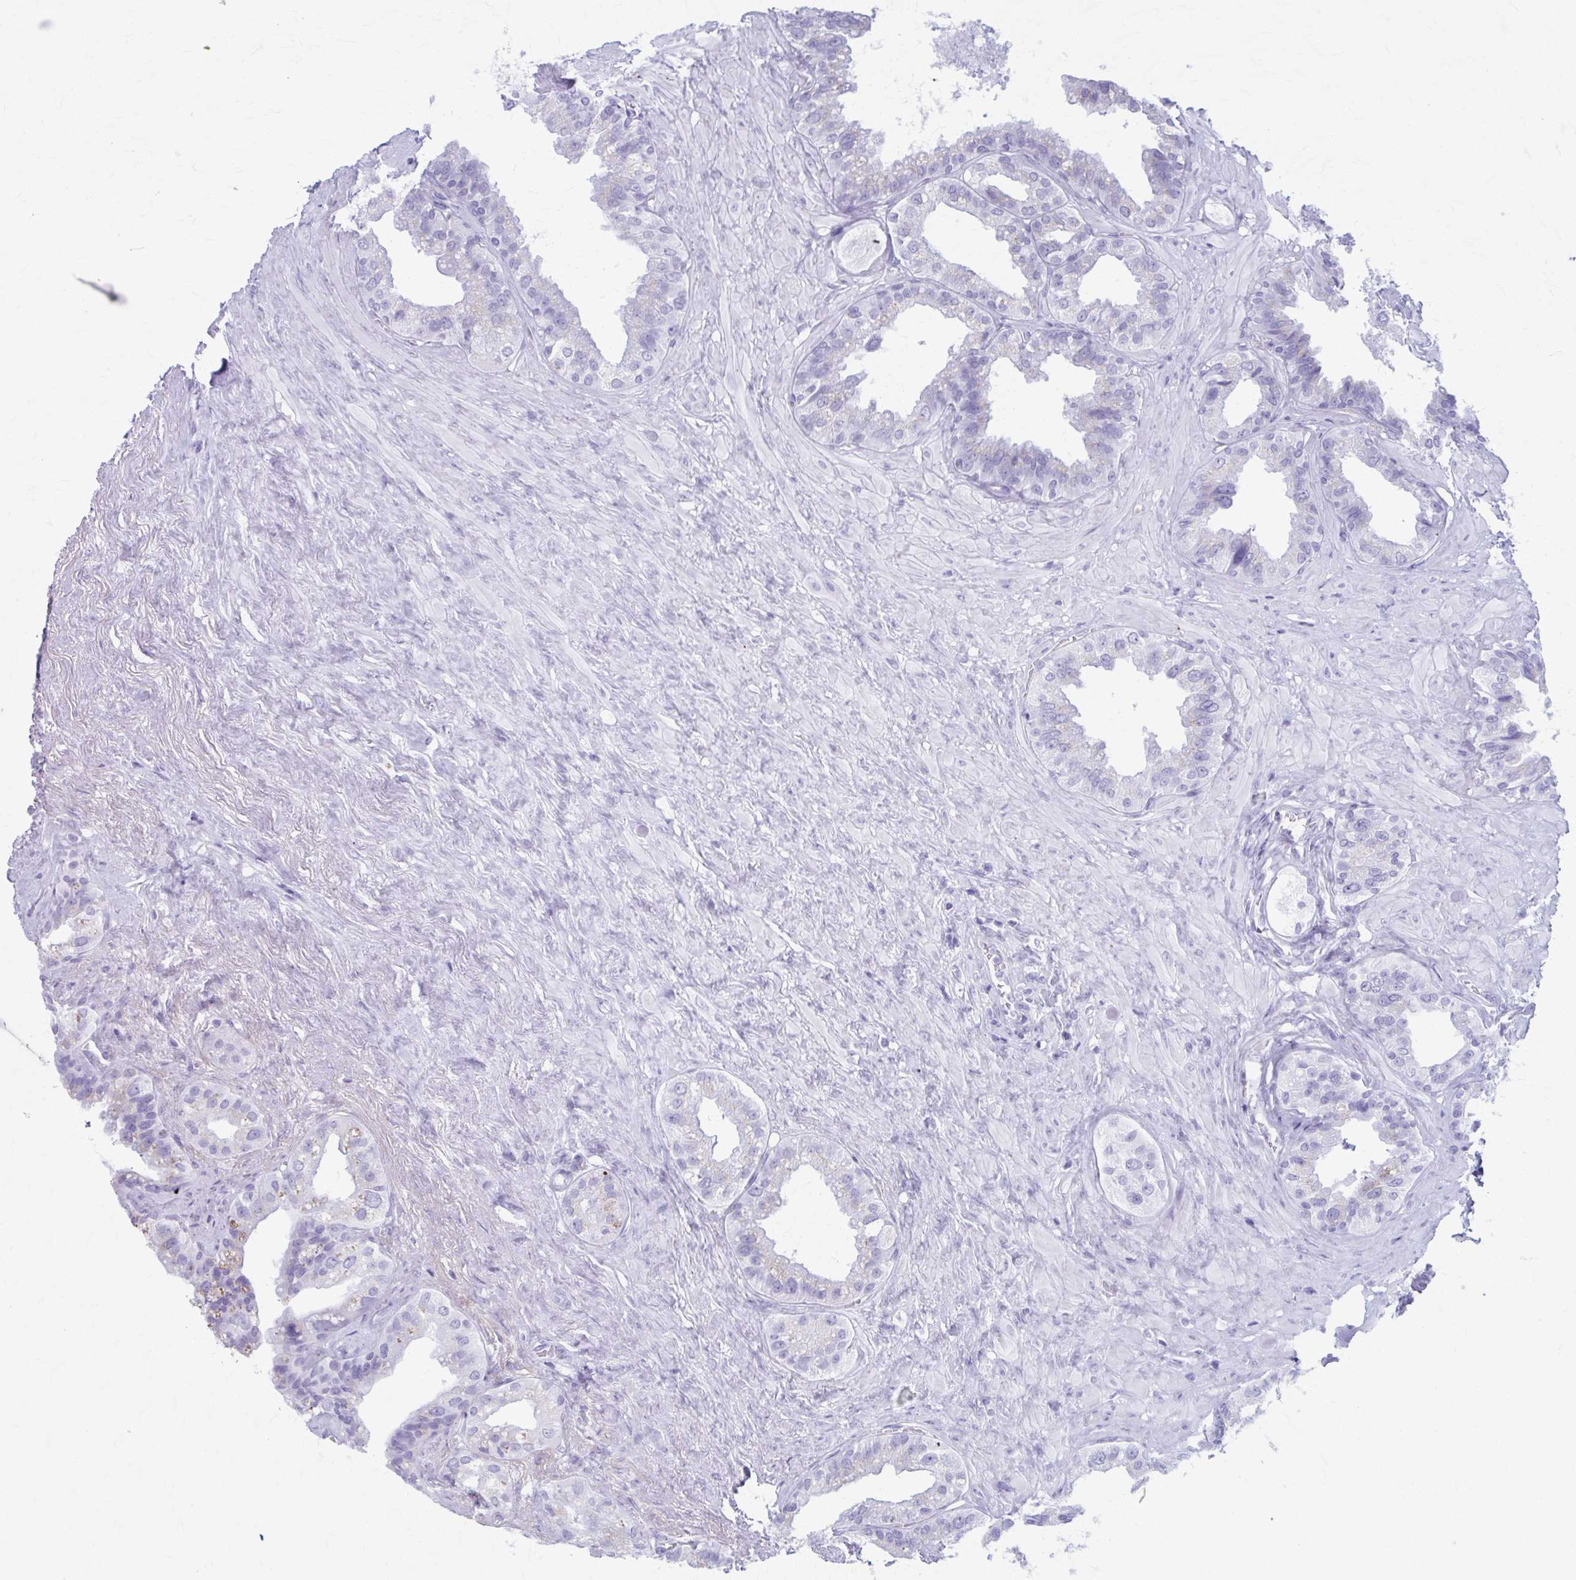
{"staining": {"intensity": "negative", "quantity": "none", "location": "none"}, "tissue": "seminal vesicle", "cell_type": "Glandular cells", "image_type": "normal", "snomed": [{"axis": "morphology", "description": "Normal tissue, NOS"}, {"axis": "topography", "description": "Seminal veicle"}, {"axis": "topography", "description": "Peripheral nerve tissue"}], "caption": "Immunohistochemistry (IHC) photomicrograph of unremarkable seminal vesicle: seminal vesicle stained with DAB (3,3'-diaminobenzidine) reveals no significant protein positivity in glandular cells.", "gene": "KCNE2", "patient": {"sex": "male", "age": 76}}